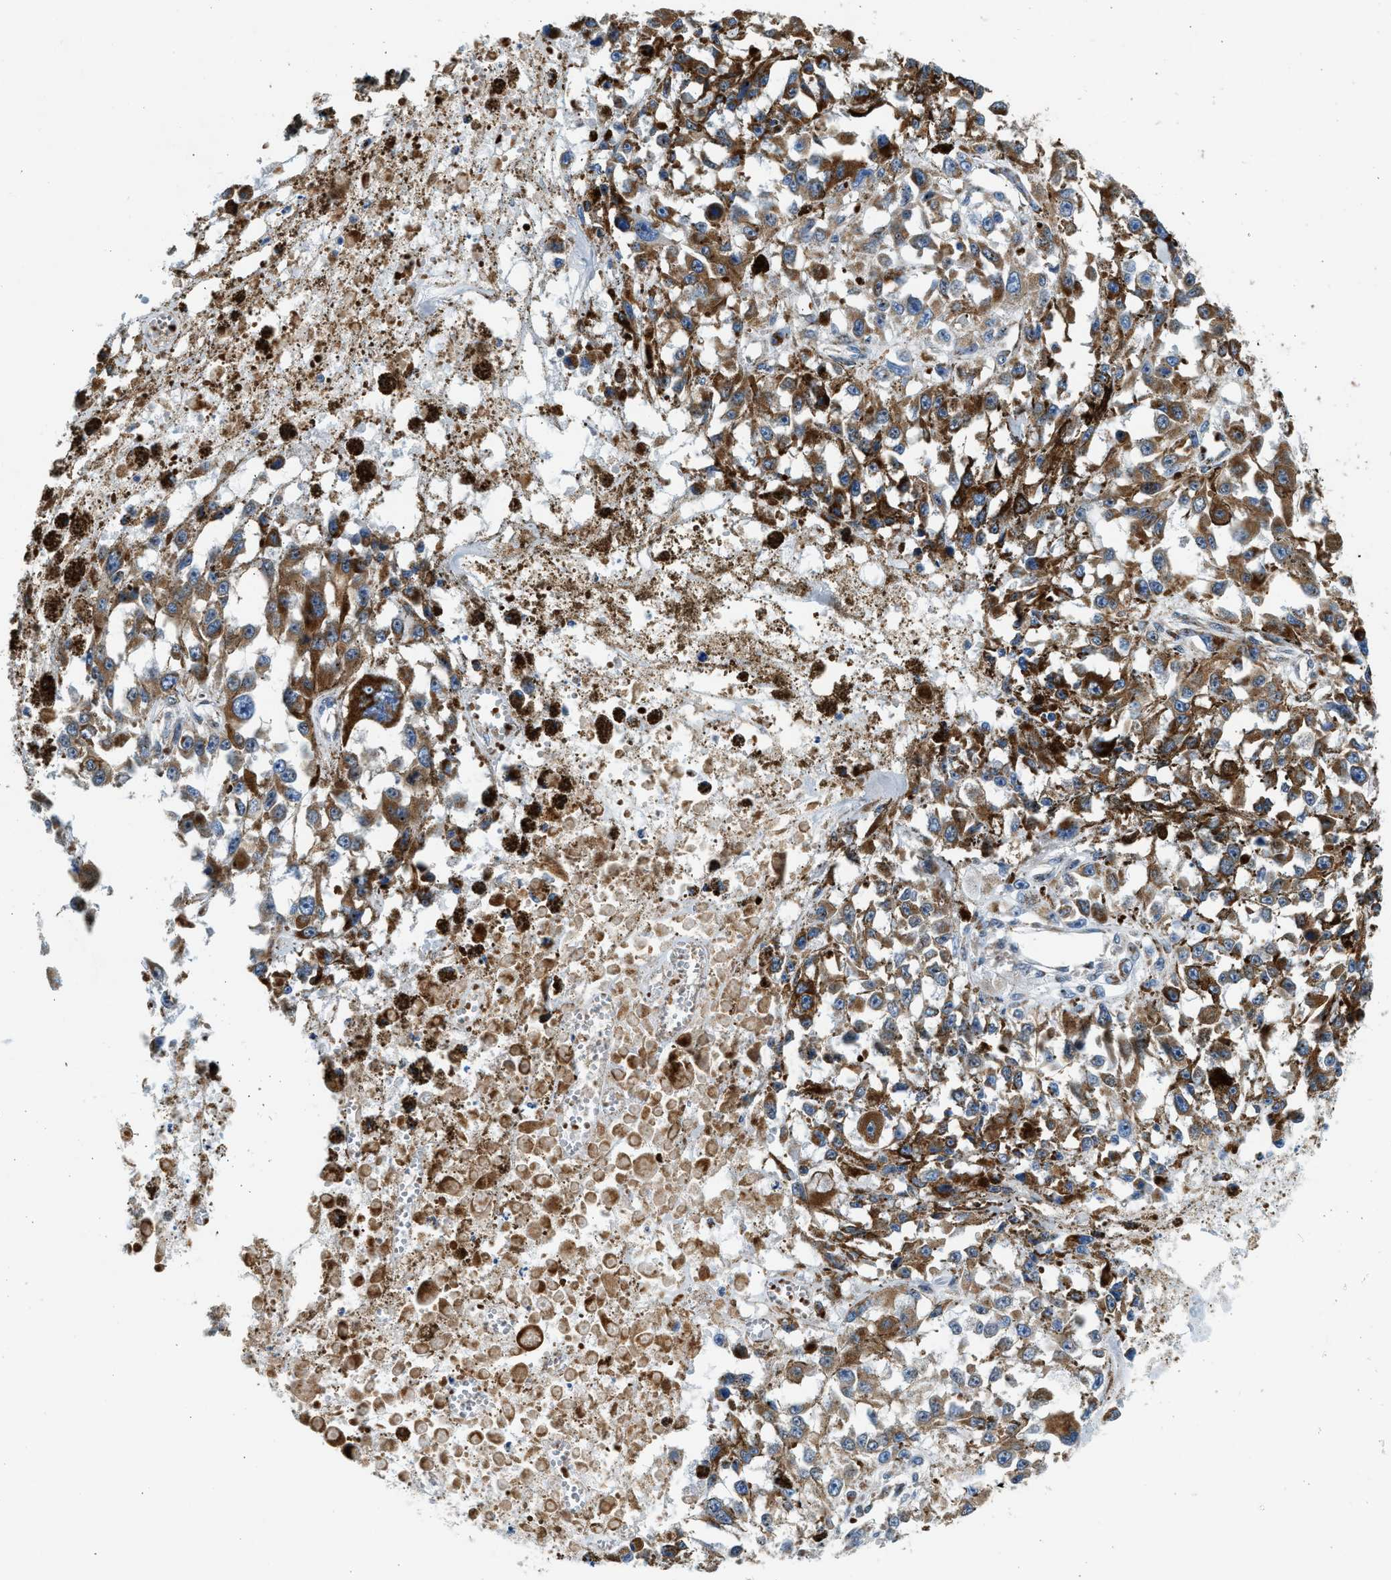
{"staining": {"intensity": "strong", "quantity": ">75%", "location": "cytoplasmic/membranous"}, "tissue": "melanoma", "cell_type": "Tumor cells", "image_type": "cancer", "snomed": [{"axis": "morphology", "description": "Malignant melanoma, Metastatic site"}, {"axis": "topography", "description": "Lymph node"}], "caption": "Immunohistochemistry histopathology image of neoplastic tissue: malignant melanoma (metastatic site) stained using immunohistochemistry demonstrates high levels of strong protein expression localized specifically in the cytoplasmic/membranous of tumor cells, appearing as a cytoplasmic/membranous brown color.", "gene": "KCNMB3", "patient": {"sex": "male", "age": 59}}